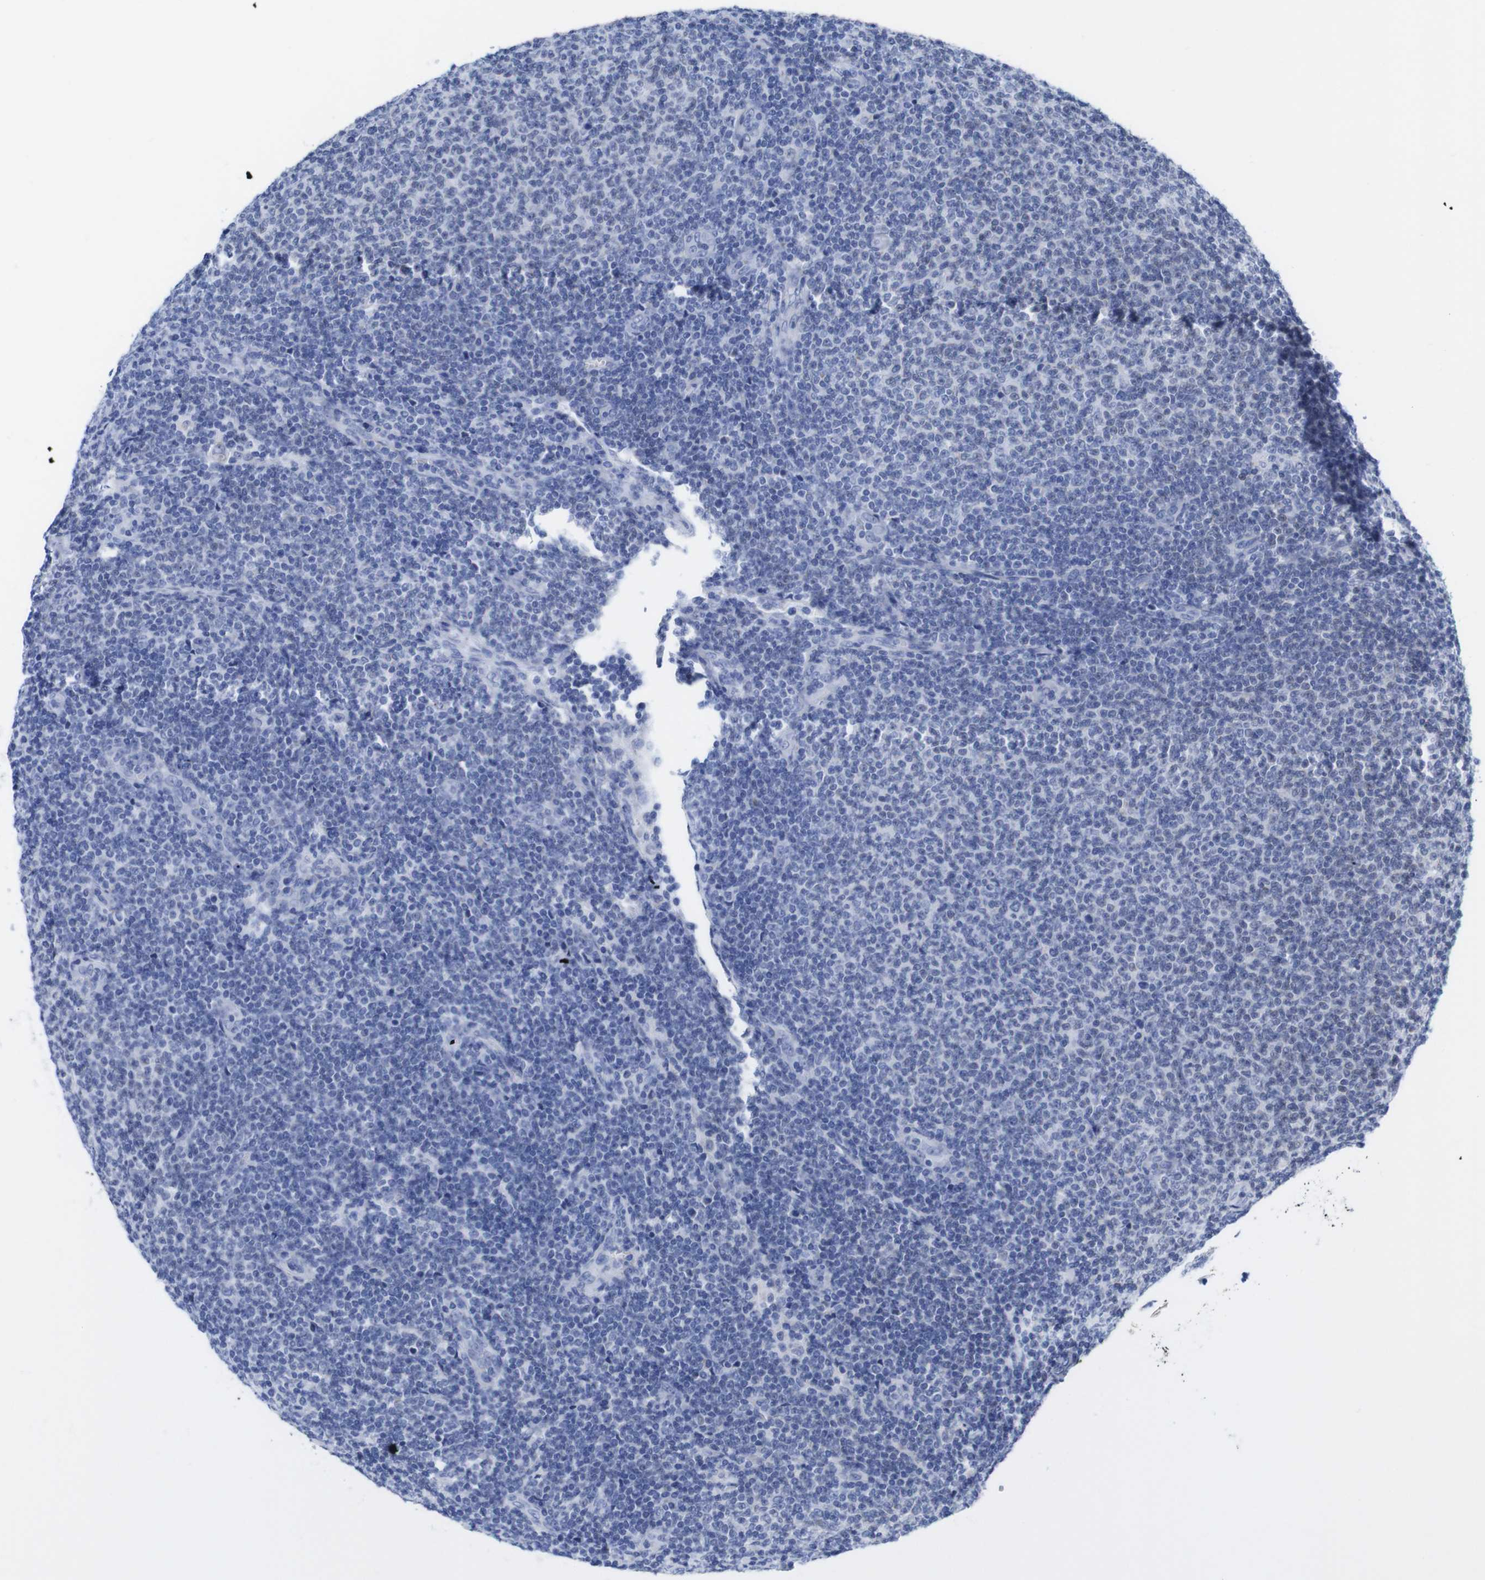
{"staining": {"intensity": "negative", "quantity": "none", "location": "none"}, "tissue": "lymphoma", "cell_type": "Tumor cells", "image_type": "cancer", "snomed": [{"axis": "morphology", "description": "Malignant lymphoma, non-Hodgkin's type, Low grade"}, {"axis": "topography", "description": "Lymph node"}], "caption": "Image shows no significant protein expression in tumor cells of low-grade malignant lymphoma, non-Hodgkin's type. Nuclei are stained in blue.", "gene": "LRRC55", "patient": {"sex": "male", "age": 66}}